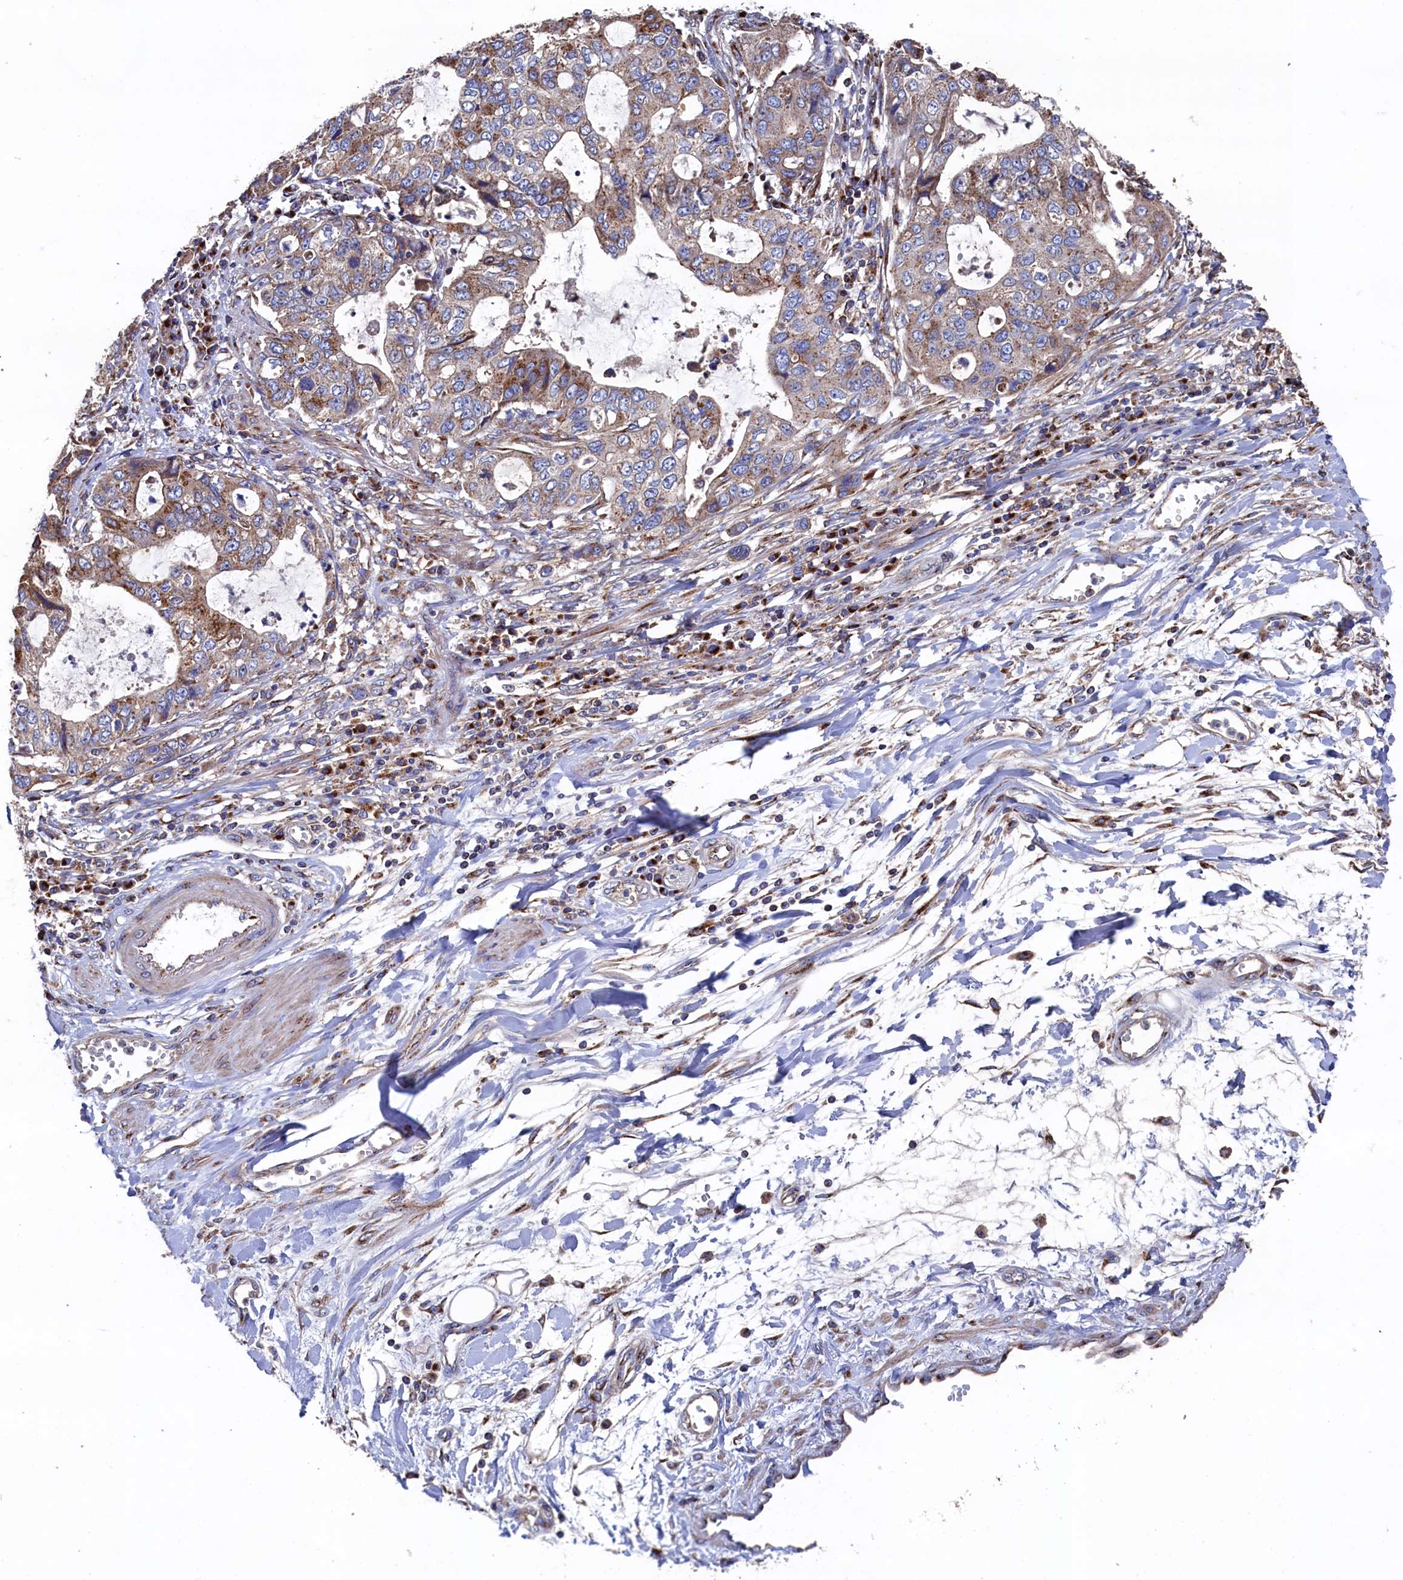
{"staining": {"intensity": "moderate", "quantity": "25%-75%", "location": "cytoplasmic/membranous"}, "tissue": "stomach cancer", "cell_type": "Tumor cells", "image_type": "cancer", "snomed": [{"axis": "morphology", "description": "Adenocarcinoma, NOS"}, {"axis": "topography", "description": "Stomach, upper"}], "caption": "Protein staining of stomach cancer tissue reveals moderate cytoplasmic/membranous positivity in about 25%-75% of tumor cells.", "gene": "PRRC1", "patient": {"sex": "female", "age": 52}}